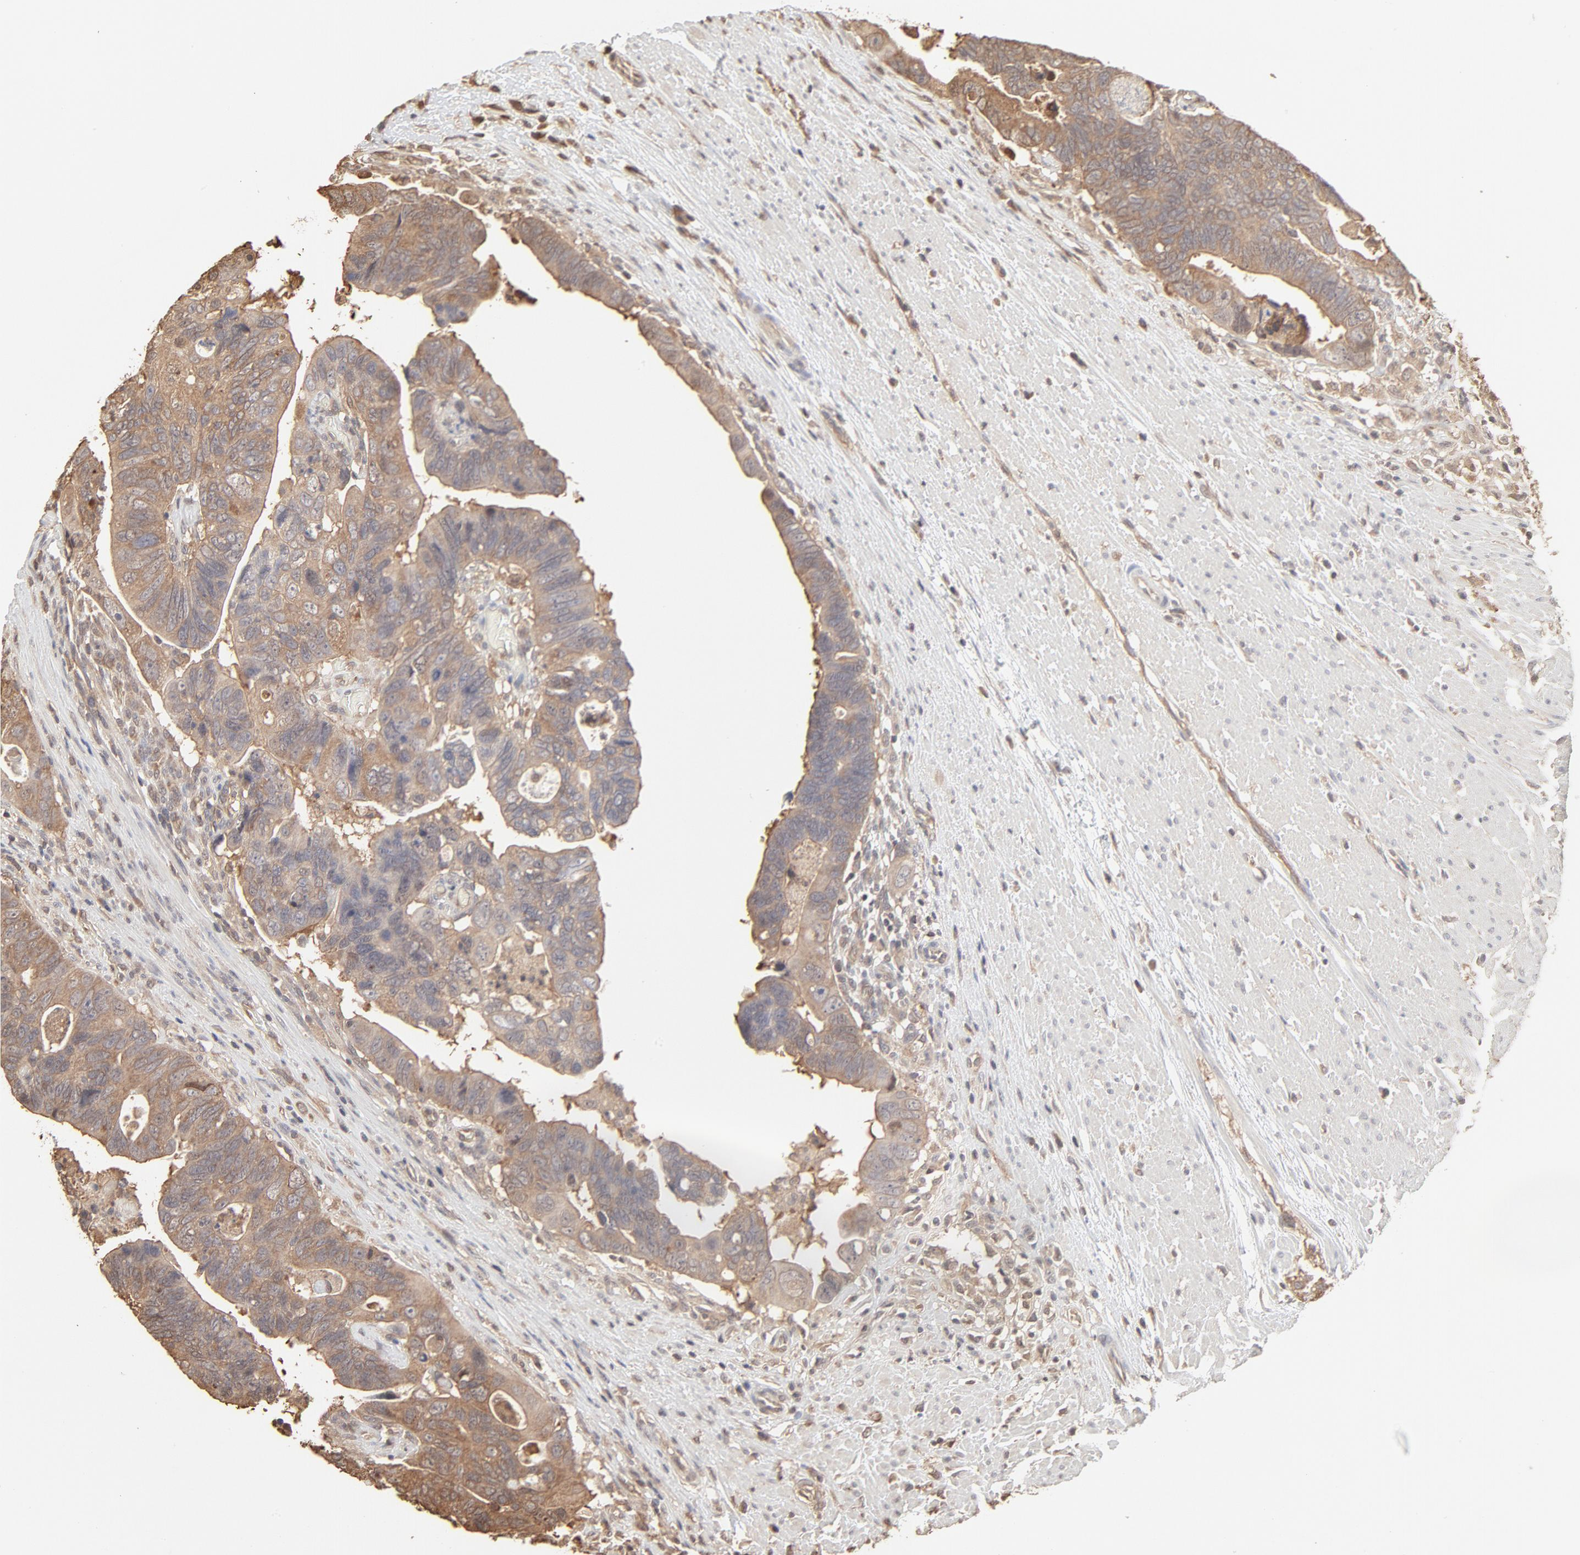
{"staining": {"intensity": "moderate", "quantity": ">75%", "location": "cytoplasmic/membranous"}, "tissue": "colorectal cancer", "cell_type": "Tumor cells", "image_type": "cancer", "snomed": [{"axis": "morphology", "description": "Adenocarcinoma, NOS"}, {"axis": "topography", "description": "Rectum"}], "caption": "Adenocarcinoma (colorectal) tissue demonstrates moderate cytoplasmic/membranous positivity in approximately >75% of tumor cells, visualized by immunohistochemistry.", "gene": "PPP2CA", "patient": {"sex": "male", "age": 53}}